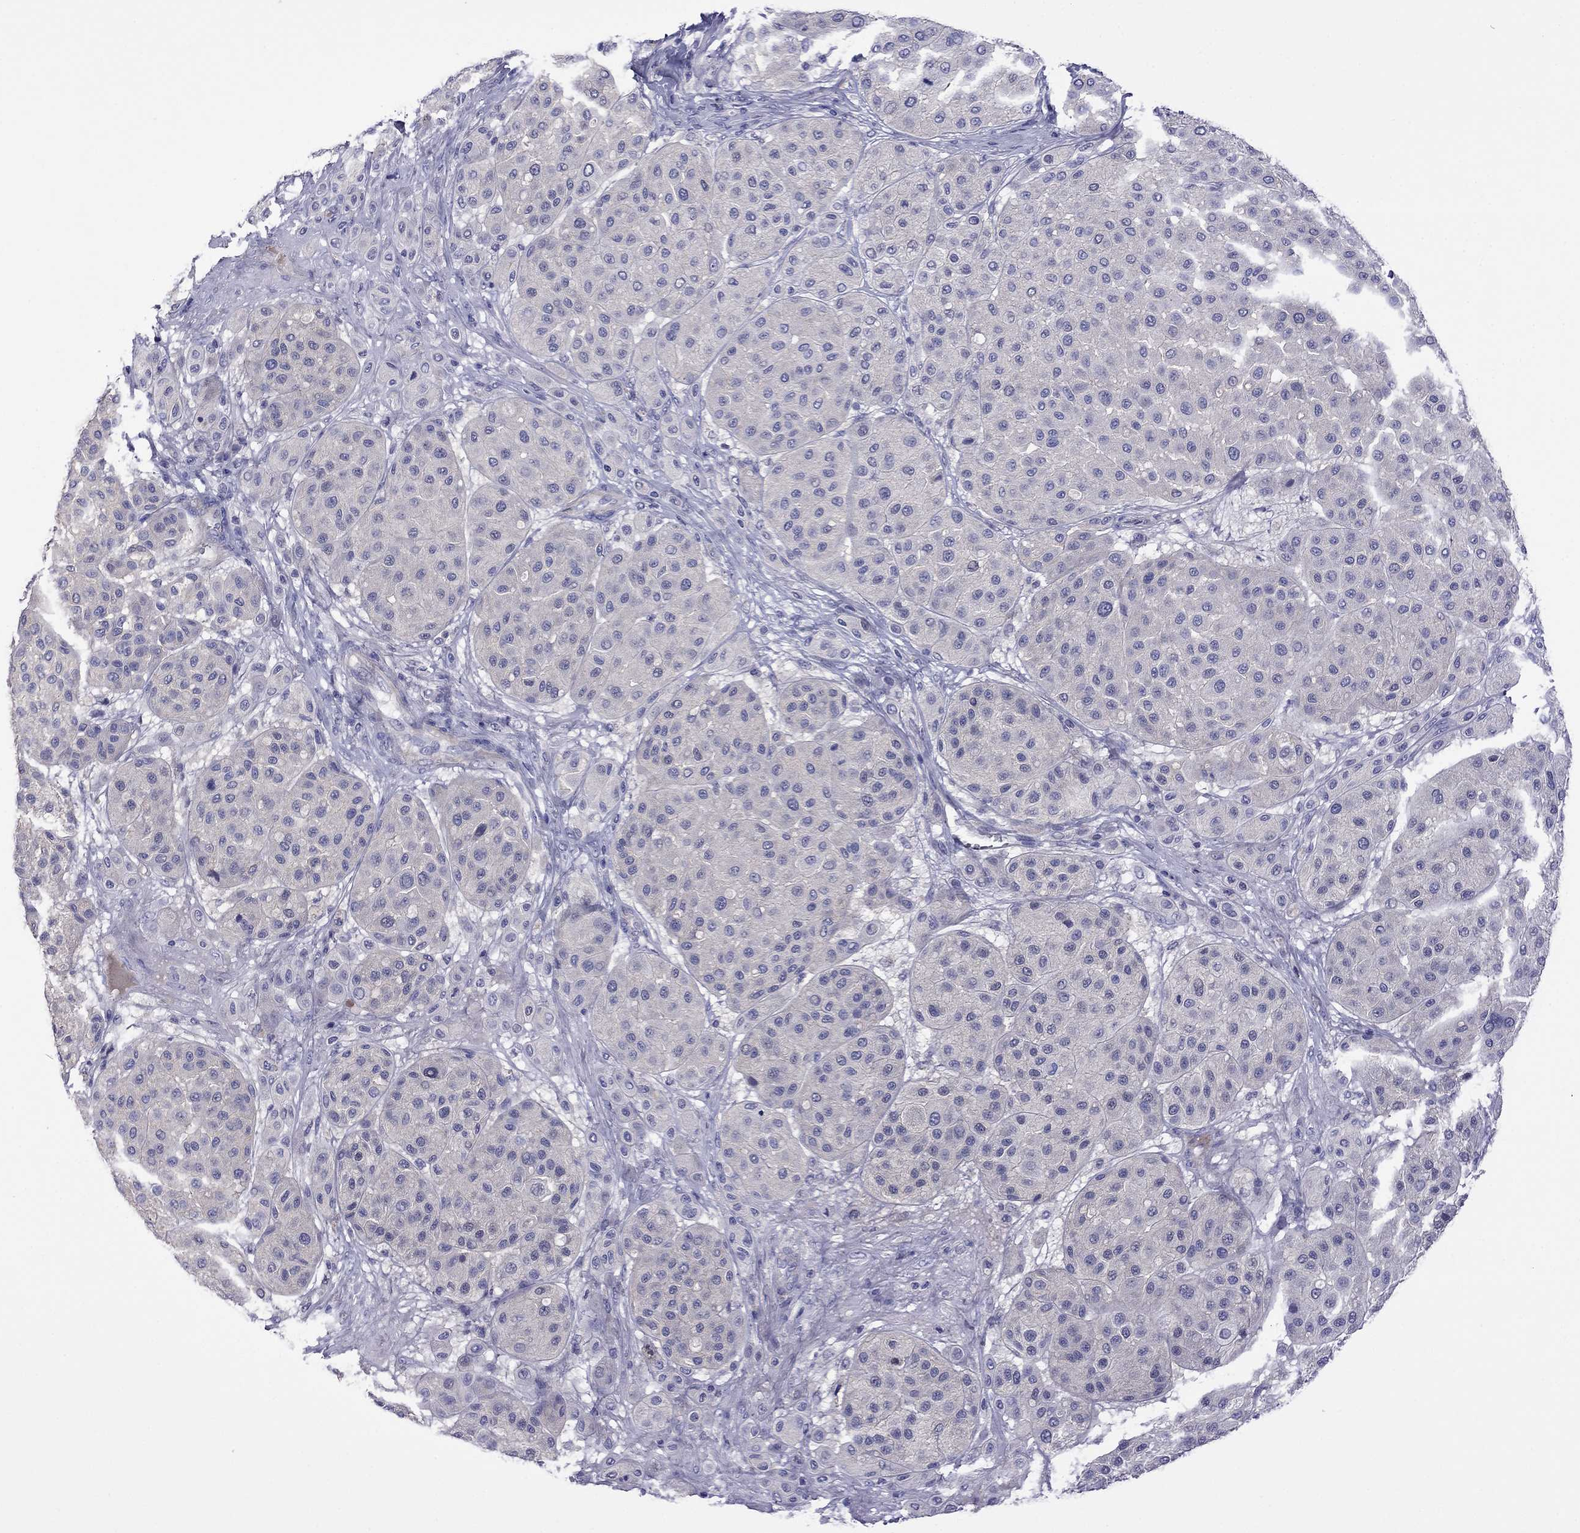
{"staining": {"intensity": "negative", "quantity": "none", "location": "none"}, "tissue": "melanoma", "cell_type": "Tumor cells", "image_type": "cancer", "snomed": [{"axis": "morphology", "description": "Malignant melanoma, Metastatic site"}, {"axis": "topography", "description": "Smooth muscle"}], "caption": "A high-resolution micrograph shows immunohistochemistry staining of malignant melanoma (metastatic site), which exhibits no significant positivity in tumor cells.", "gene": "STAR", "patient": {"sex": "male", "age": 41}}